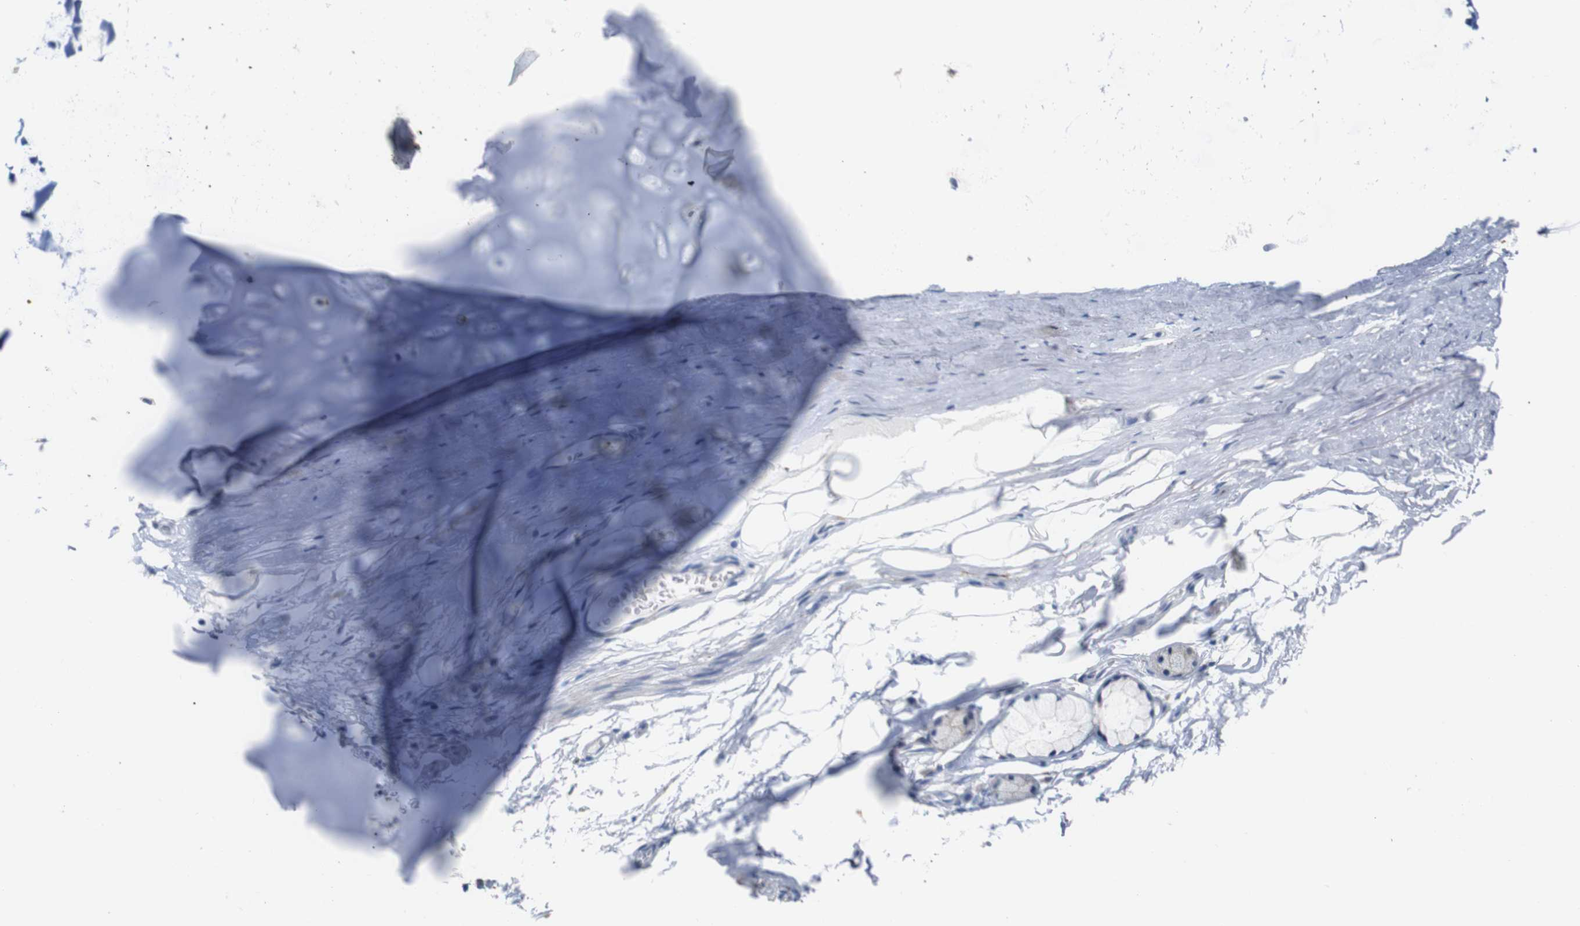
{"staining": {"intensity": "negative", "quantity": "none", "location": "none"}, "tissue": "adipose tissue", "cell_type": "Adipocytes", "image_type": "normal", "snomed": [{"axis": "morphology", "description": "Normal tissue, NOS"}, {"axis": "topography", "description": "Cartilage tissue"}, {"axis": "topography", "description": "Bronchus"}], "caption": "Immunohistochemistry of benign human adipose tissue demonstrates no expression in adipocytes. Nuclei are stained in blue.", "gene": "ANK3", "patient": {"sex": "female", "age": 73}}